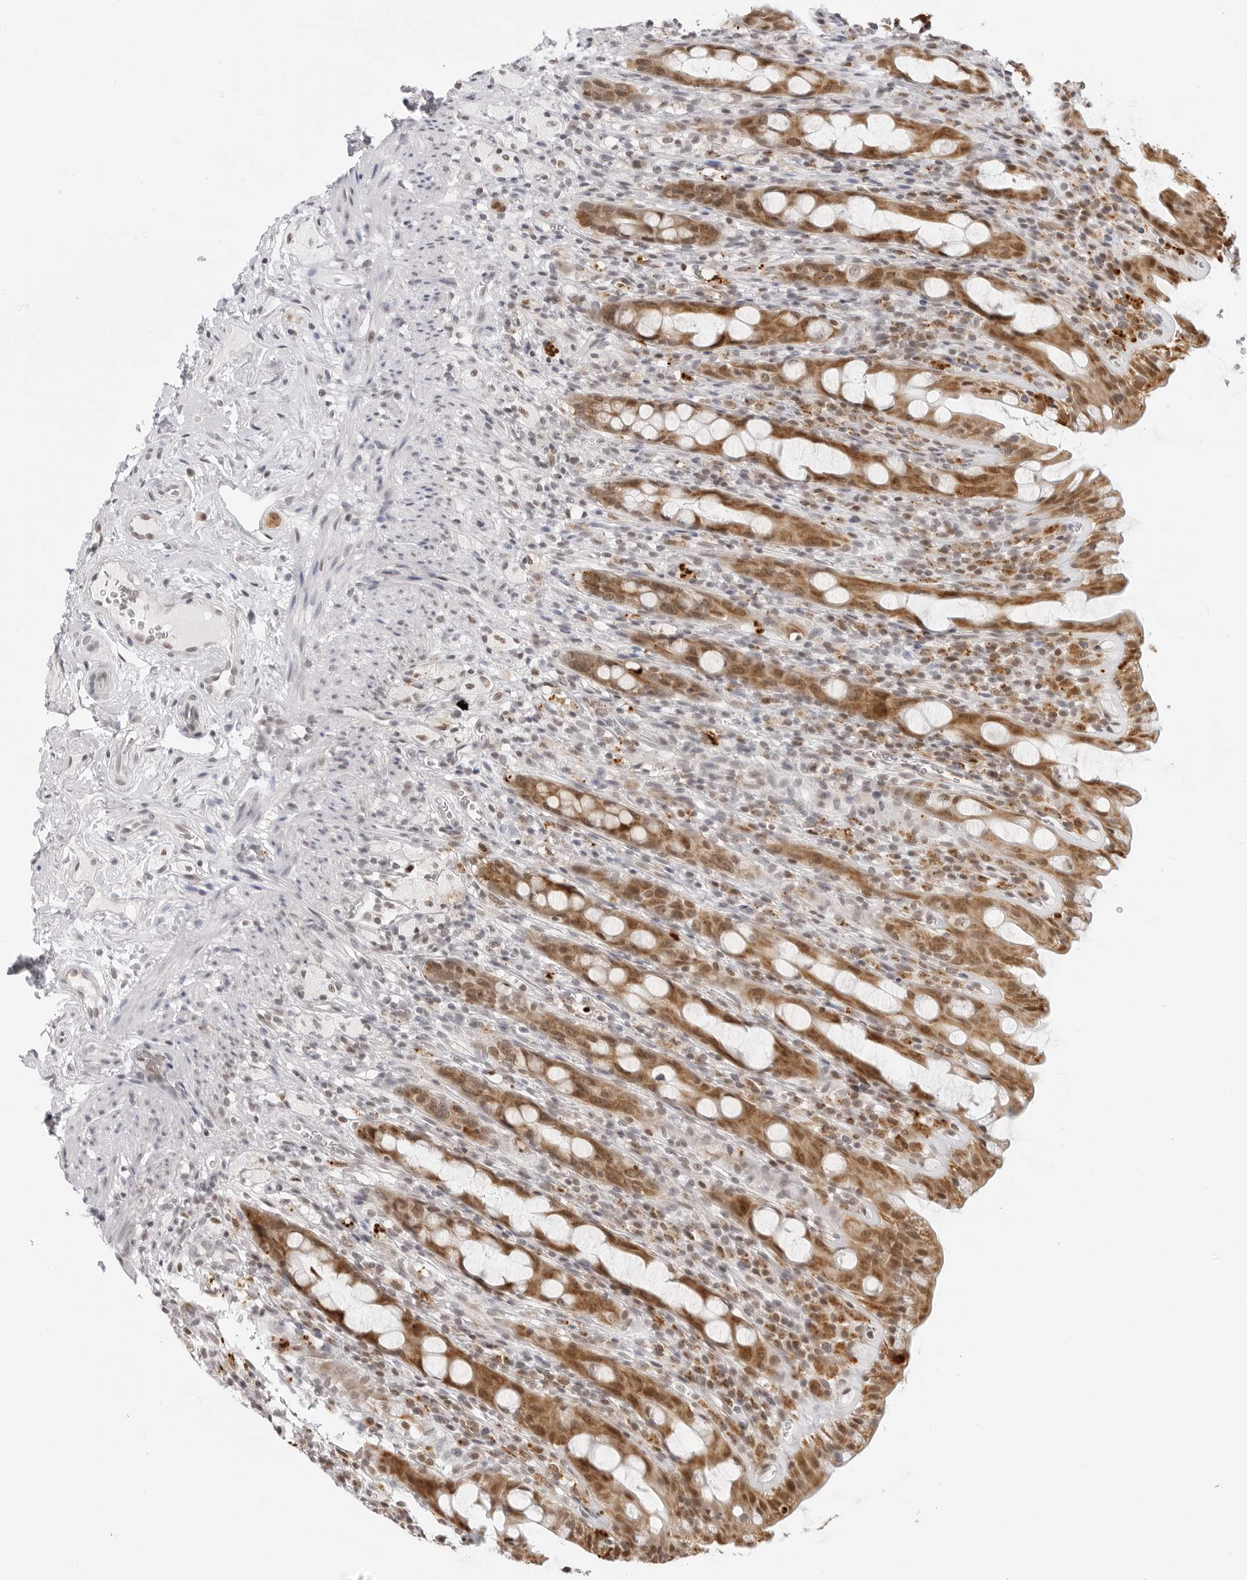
{"staining": {"intensity": "moderate", "quantity": ">75%", "location": "cytoplasmic/membranous,nuclear"}, "tissue": "rectum", "cell_type": "Glandular cells", "image_type": "normal", "snomed": [{"axis": "morphology", "description": "Normal tissue, NOS"}, {"axis": "topography", "description": "Rectum"}], "caption": "Immunohistochemistry (DAB) staining of benign human rectum exhibits moderate cytoplasmic/membranous,nuclear protein expression in about >75% of glandular cells.", "gene": "MSH6", "patient": {"sex": "male", "age": 44}}